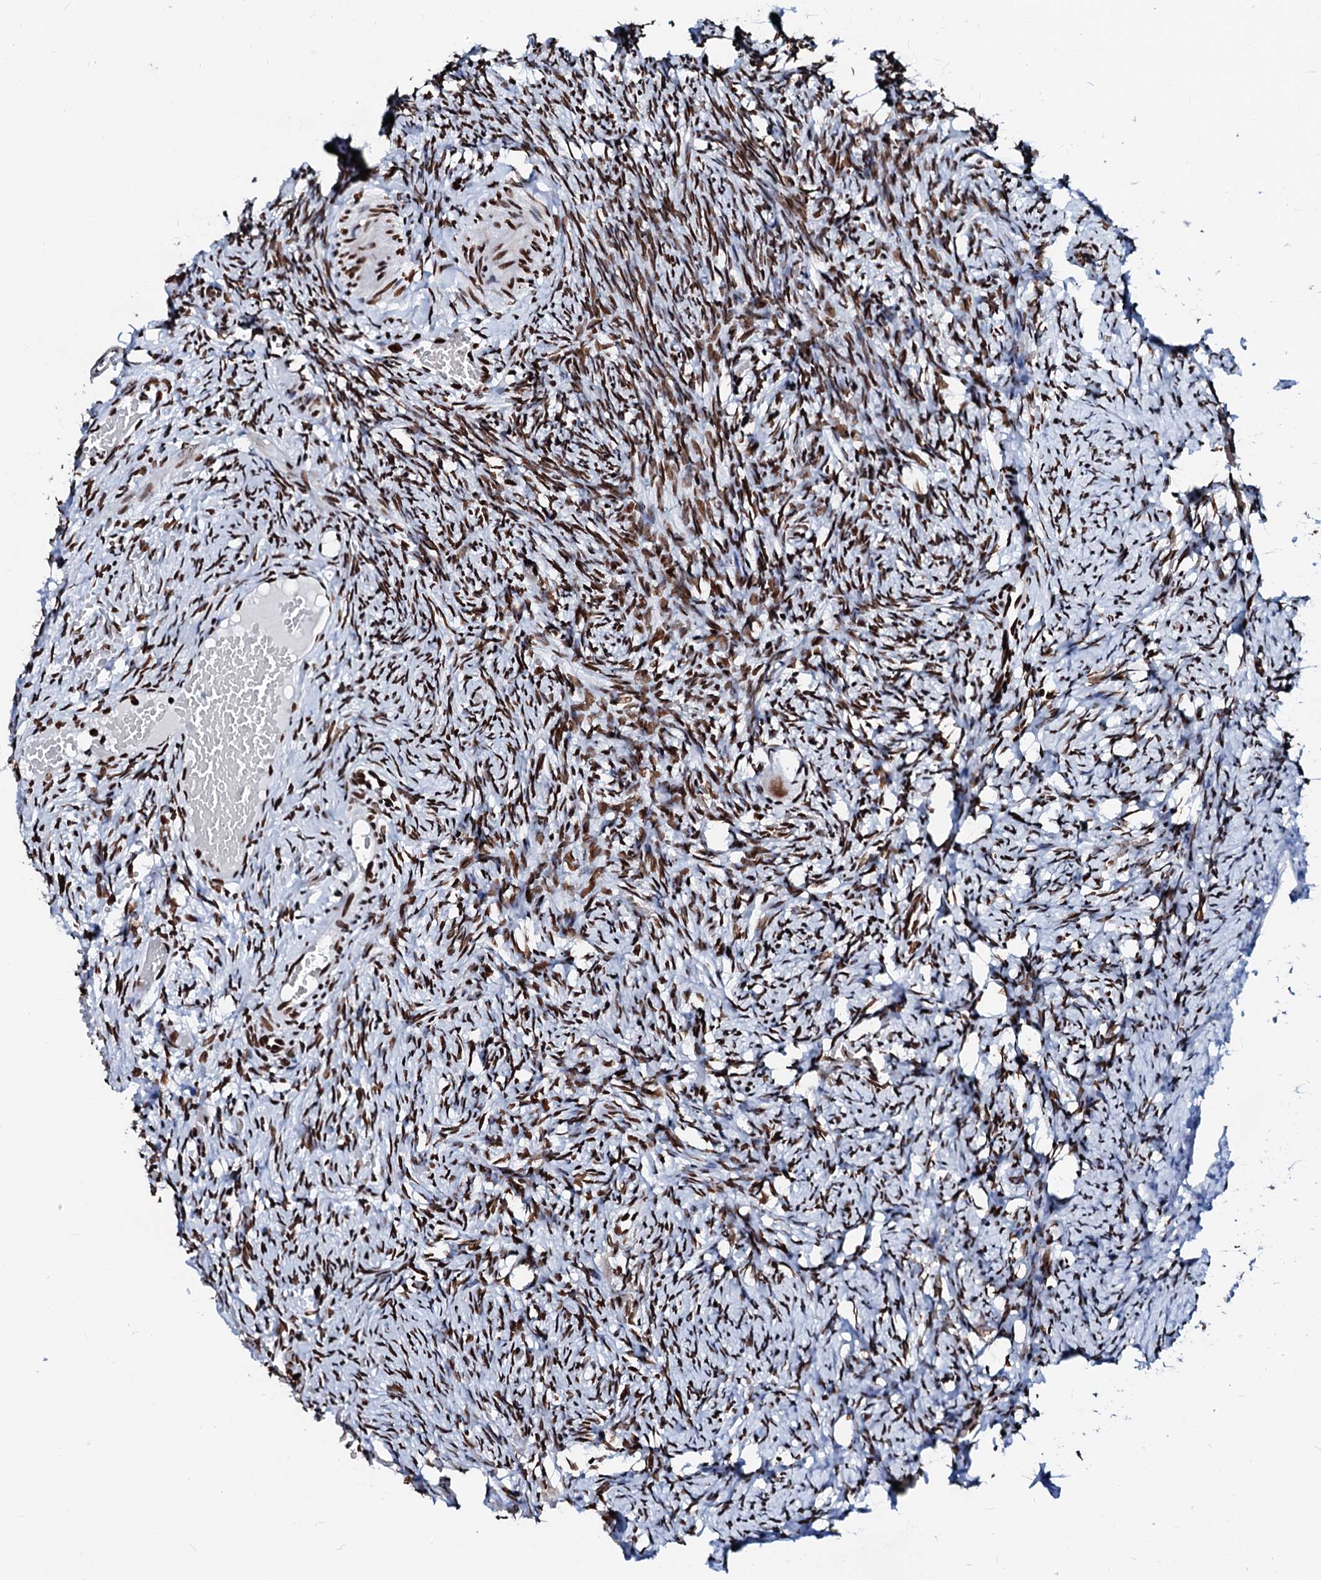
{"staining": {"intensity": "moderate", "quantity": ">75%", "location": "nuclear"}, "tissue": "ovary", "cell_type": "Follicle cells", "image_type": "normal", "snomed": [{"axis": "morphology", "description": "Adenocarcinoma, NOS"}, {"axis": "topography", "description": "Endometrium"}], "caption": "Immunohistochemistry staining of unremarkable ovary, which reveals medium levels of moderate nuclear expression in approximately >75% of follicle cells indicating moderate nuclear protein positivity. The staining was performed using DAB (3,3'-diaminobenzidine) (brown) for protein detection and nuclei were counterstained in hematoxylin (blue).", "gene": "RALY", "patient": {"sex": "female", "age": 32}}